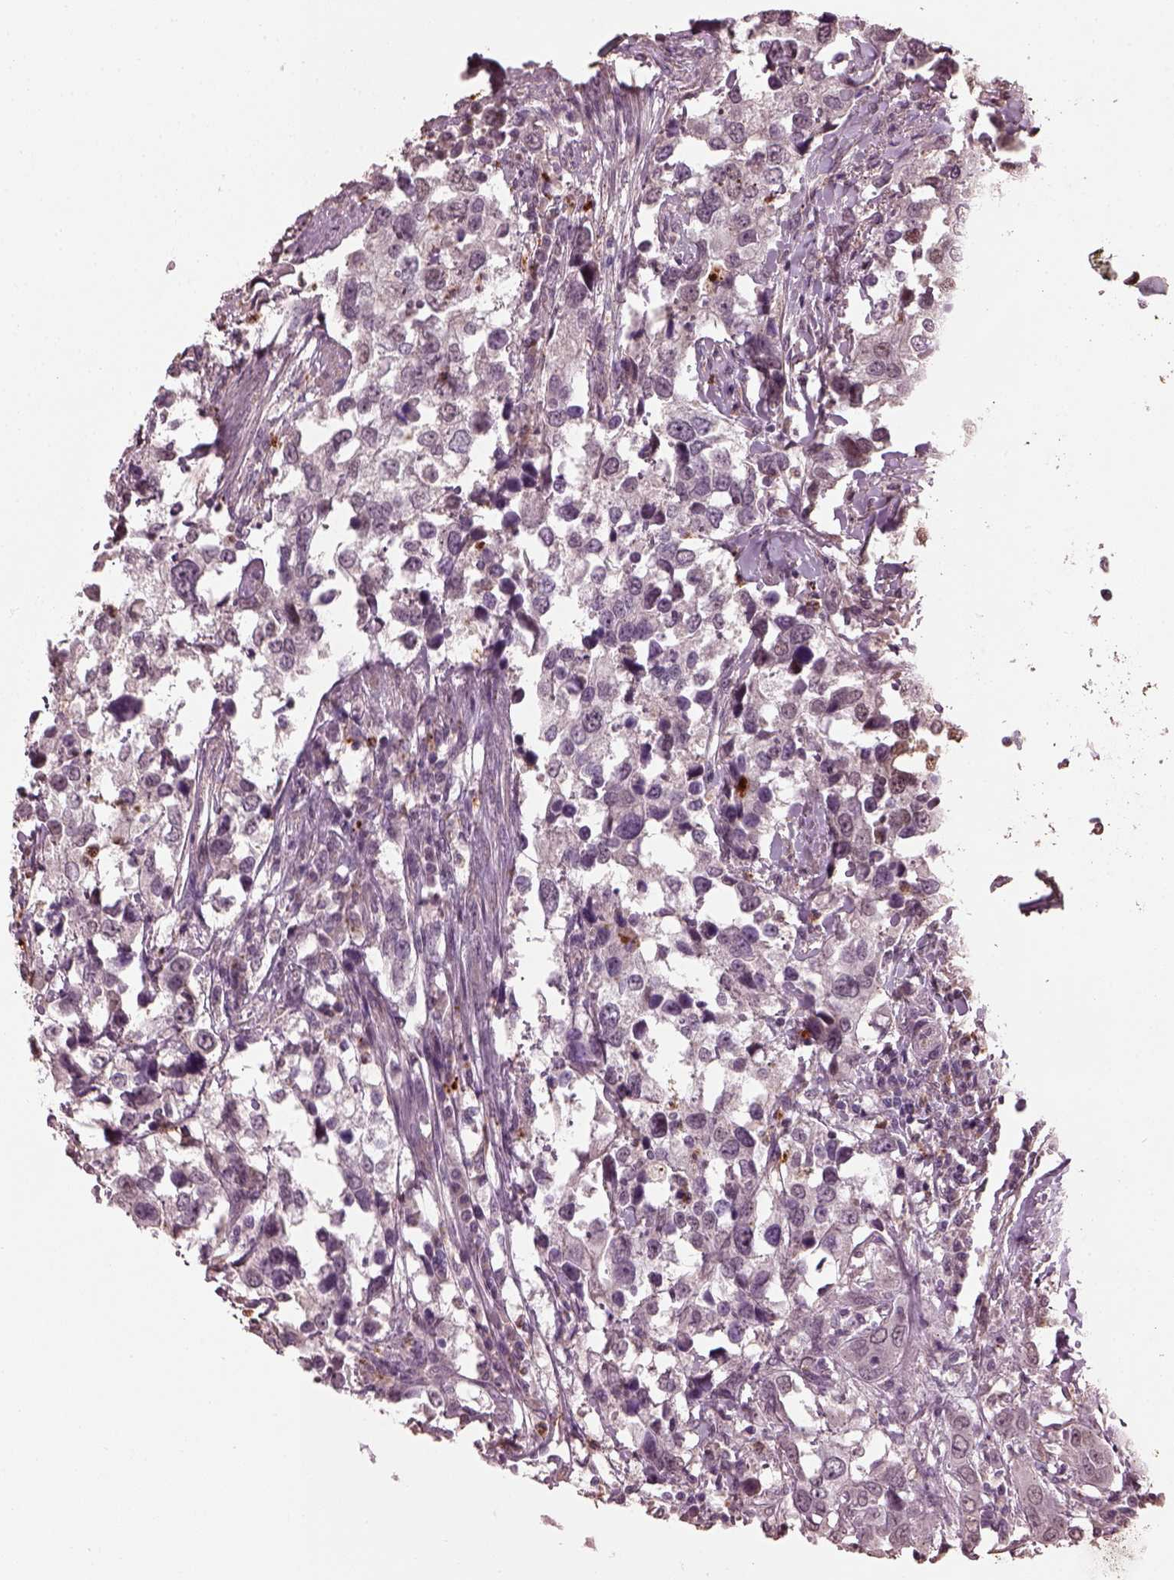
{"staining": {"intensity": "negative", "quantity": "none", "location": "none"}, "tissue": "urothelial cancer", "cell_type": "Tumor cells", "image_type": "cancer", "snomed": [{"axis": "morphology", "description": "Urothelial carcinoma, NOS"}, {"axis": "morphology", "description": "Urothelial carcinoma, High grade"}, {"axis": "topography", "description": "Urinary bladder"}], "caption": "A histopathology image of human urothelial cancer is negative for staining in tumor cells. (Stains: DAB immunohistochemistry with hematoxylin counter stain, Microscopy: brightfield microscopy at high magnification).", "gene": "RUFY3", "patient": {"sex": "male", "age": 63}}